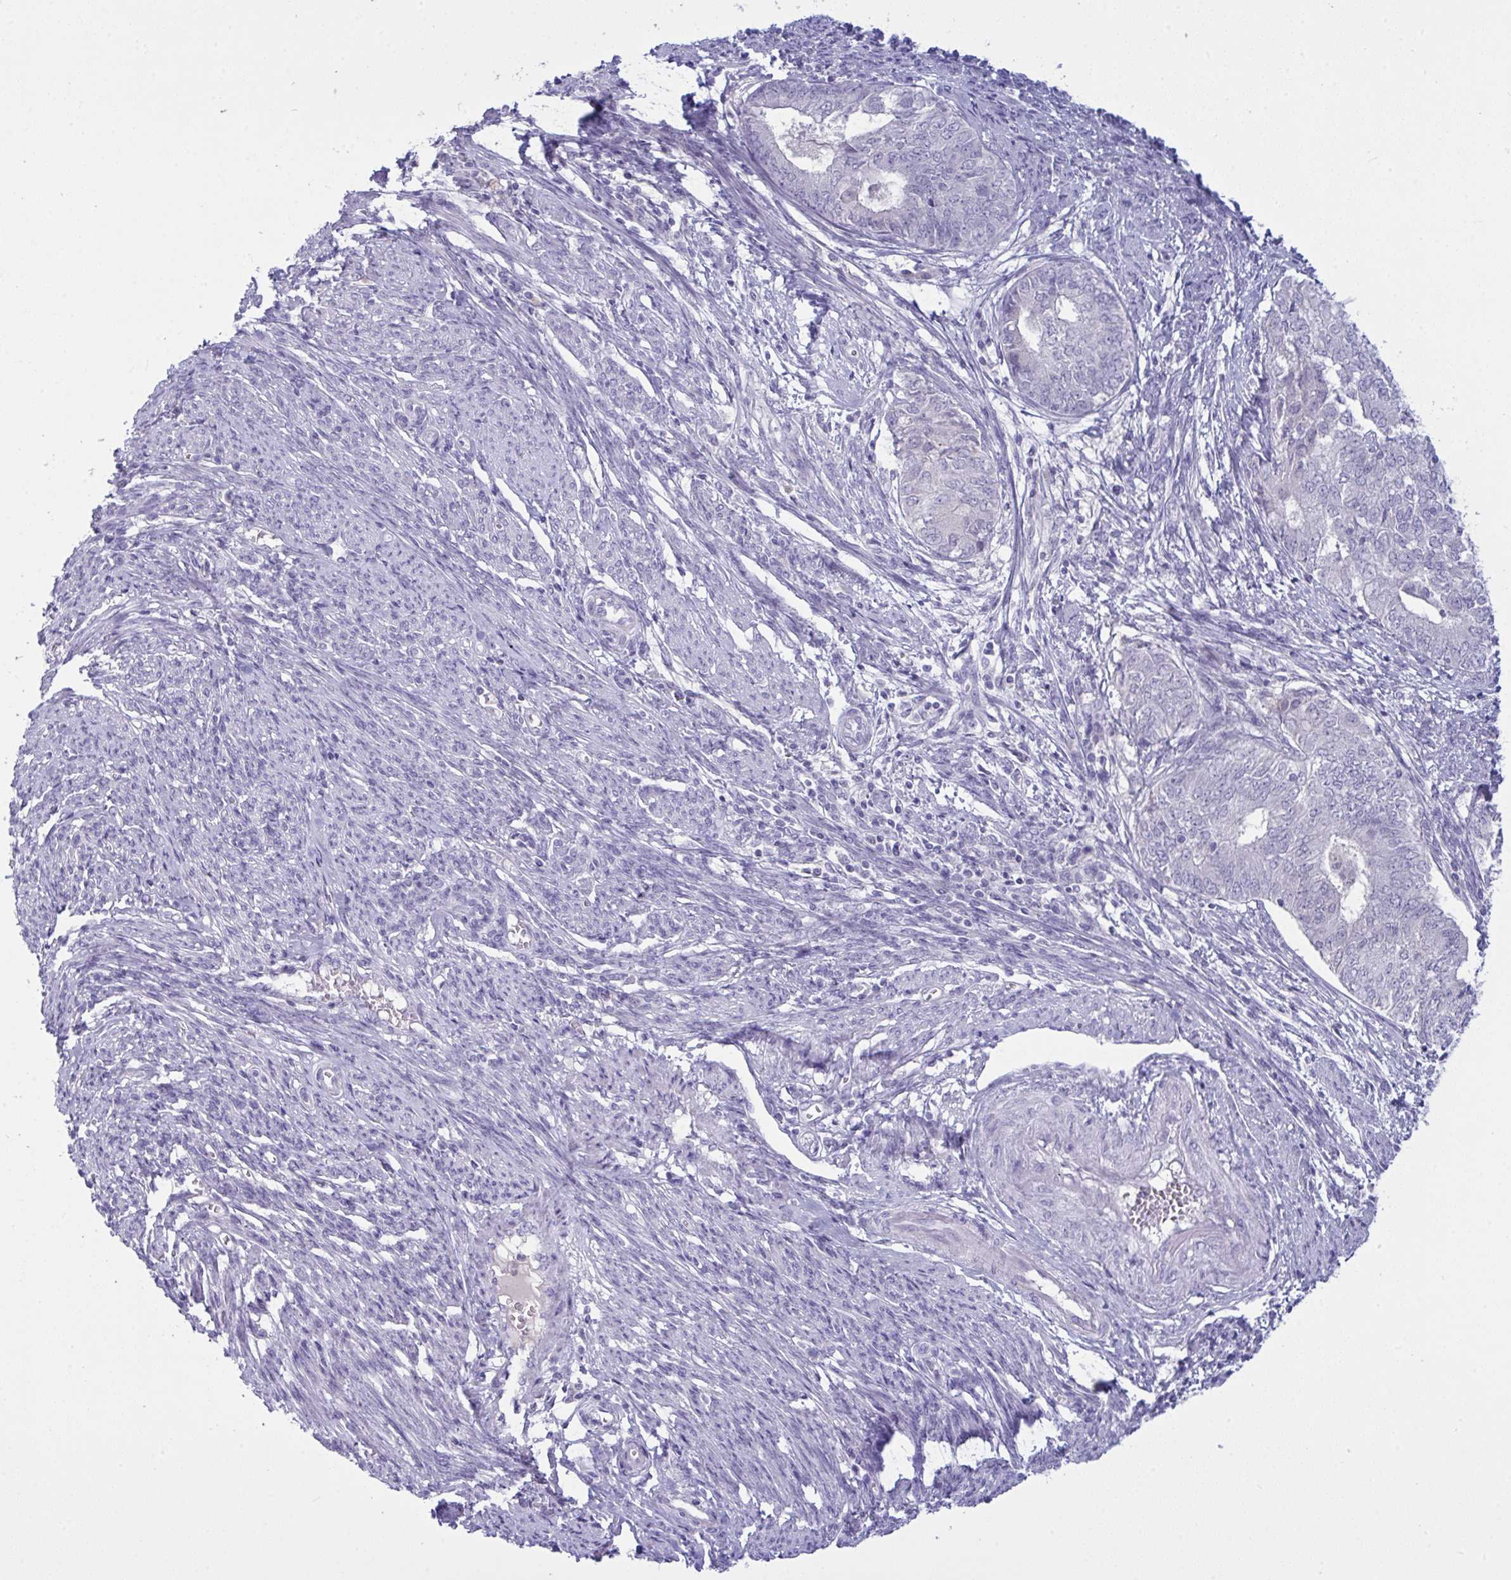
{"staining": {"intensity": "negative", "quantity": "none", "location": "none"}, "tissue": "endometrial cancer", "cell_type": "Tumor cells", "image_type": "cancer", "snomed": [{"axis": "morphology", "description": "Adenocarcinoma, NOS"}, {"axis": "topography", "description": "Endometrium"}], "caption": "Immunohistochemical staining of adenocarcinoma (endometrial) exhibits no significant staining in tumor cells.", "gene": "TENT5D", "patient": {"sex": "female", "age": 62}}